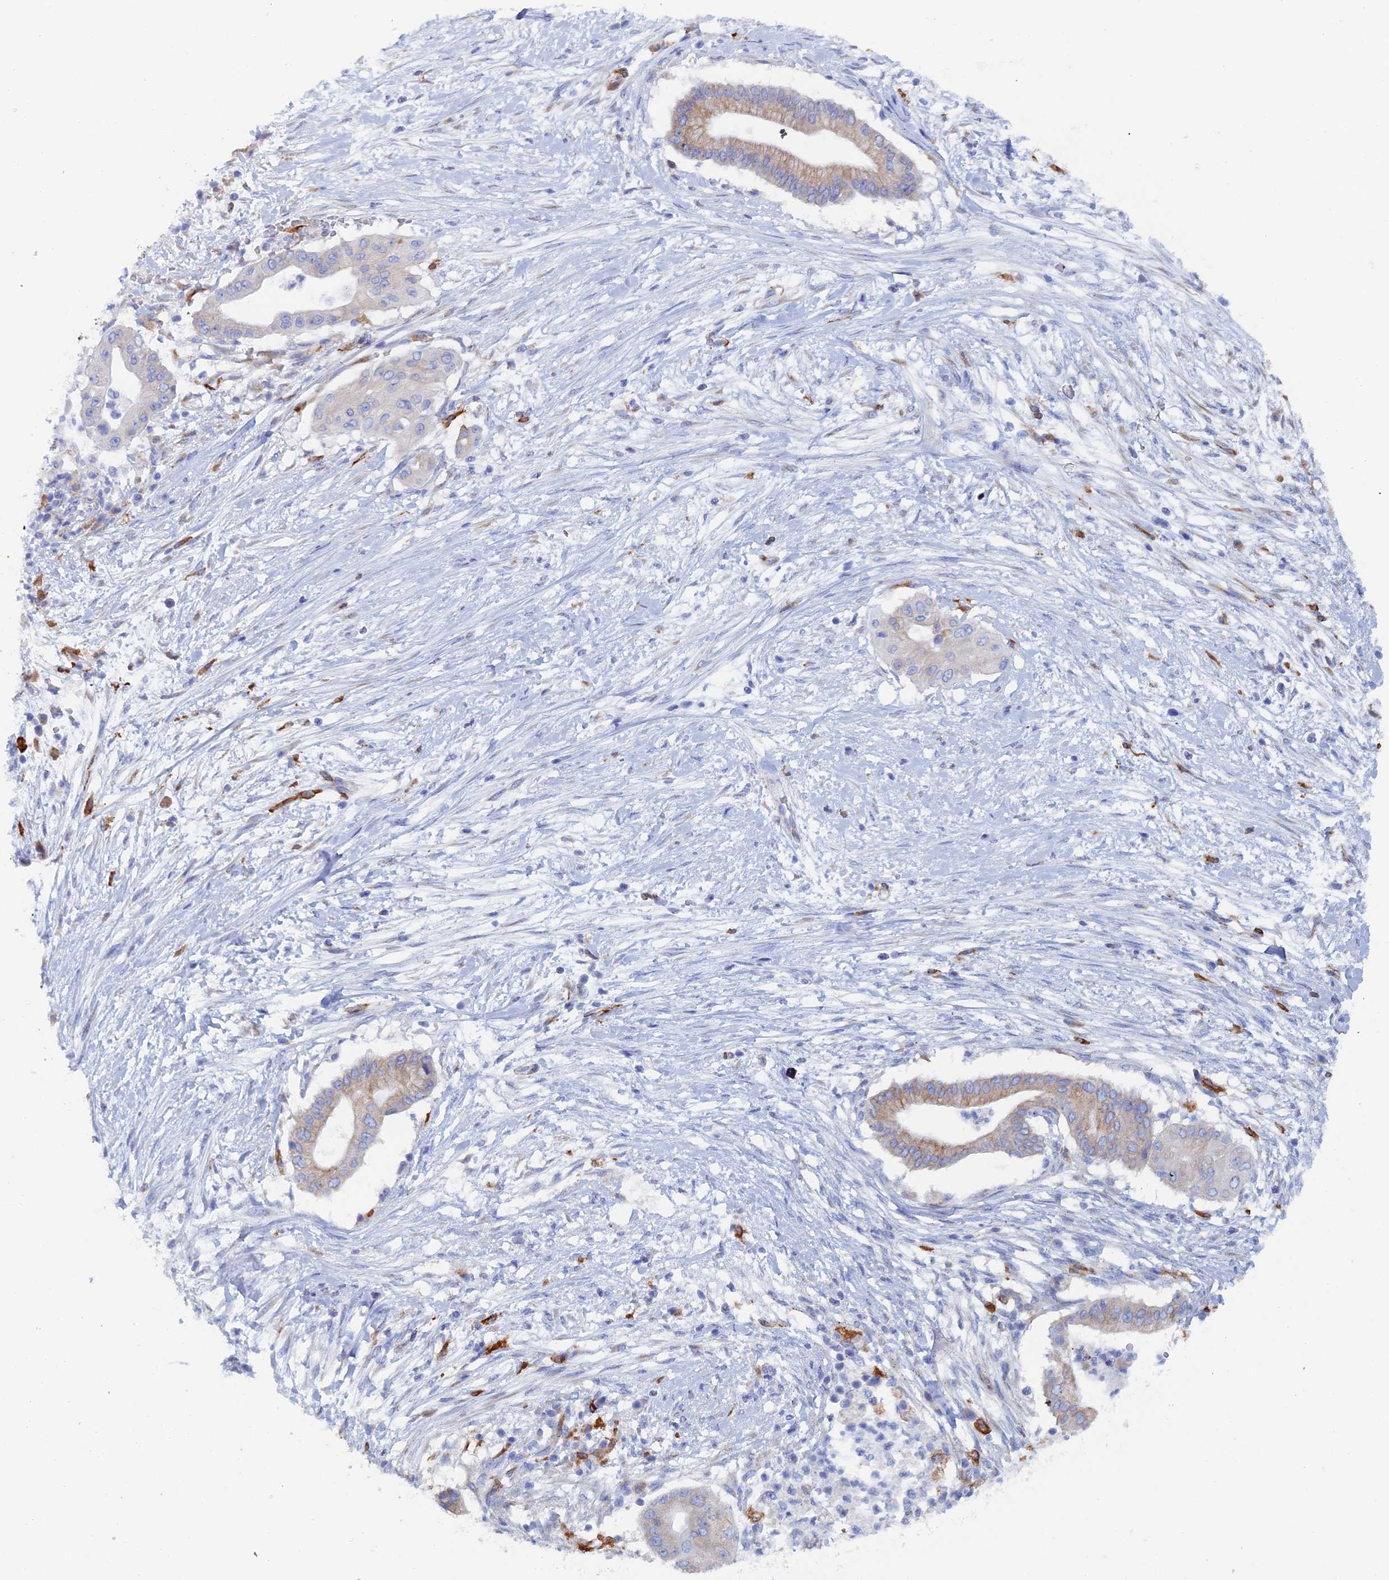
{"staining": {"intensity": "weak", "quantity": "<25%", "location": "cytoplasmic/membranous"}, "tissue": "pancreatic cancer", "cell_type": "Tumor cells", "image_type": "cancer", "snomed": [{"axis": "morphology", "description": "Adenocarcinoma, NOS"}, {"axis": "topography", "description": "Pancreas"}], "caption": "An image of human adenocarcinoma (pancreatic) is negative for staining in tumor cells.", "gene": "COG7", "patient": {"sex": "male", "age": 68}}